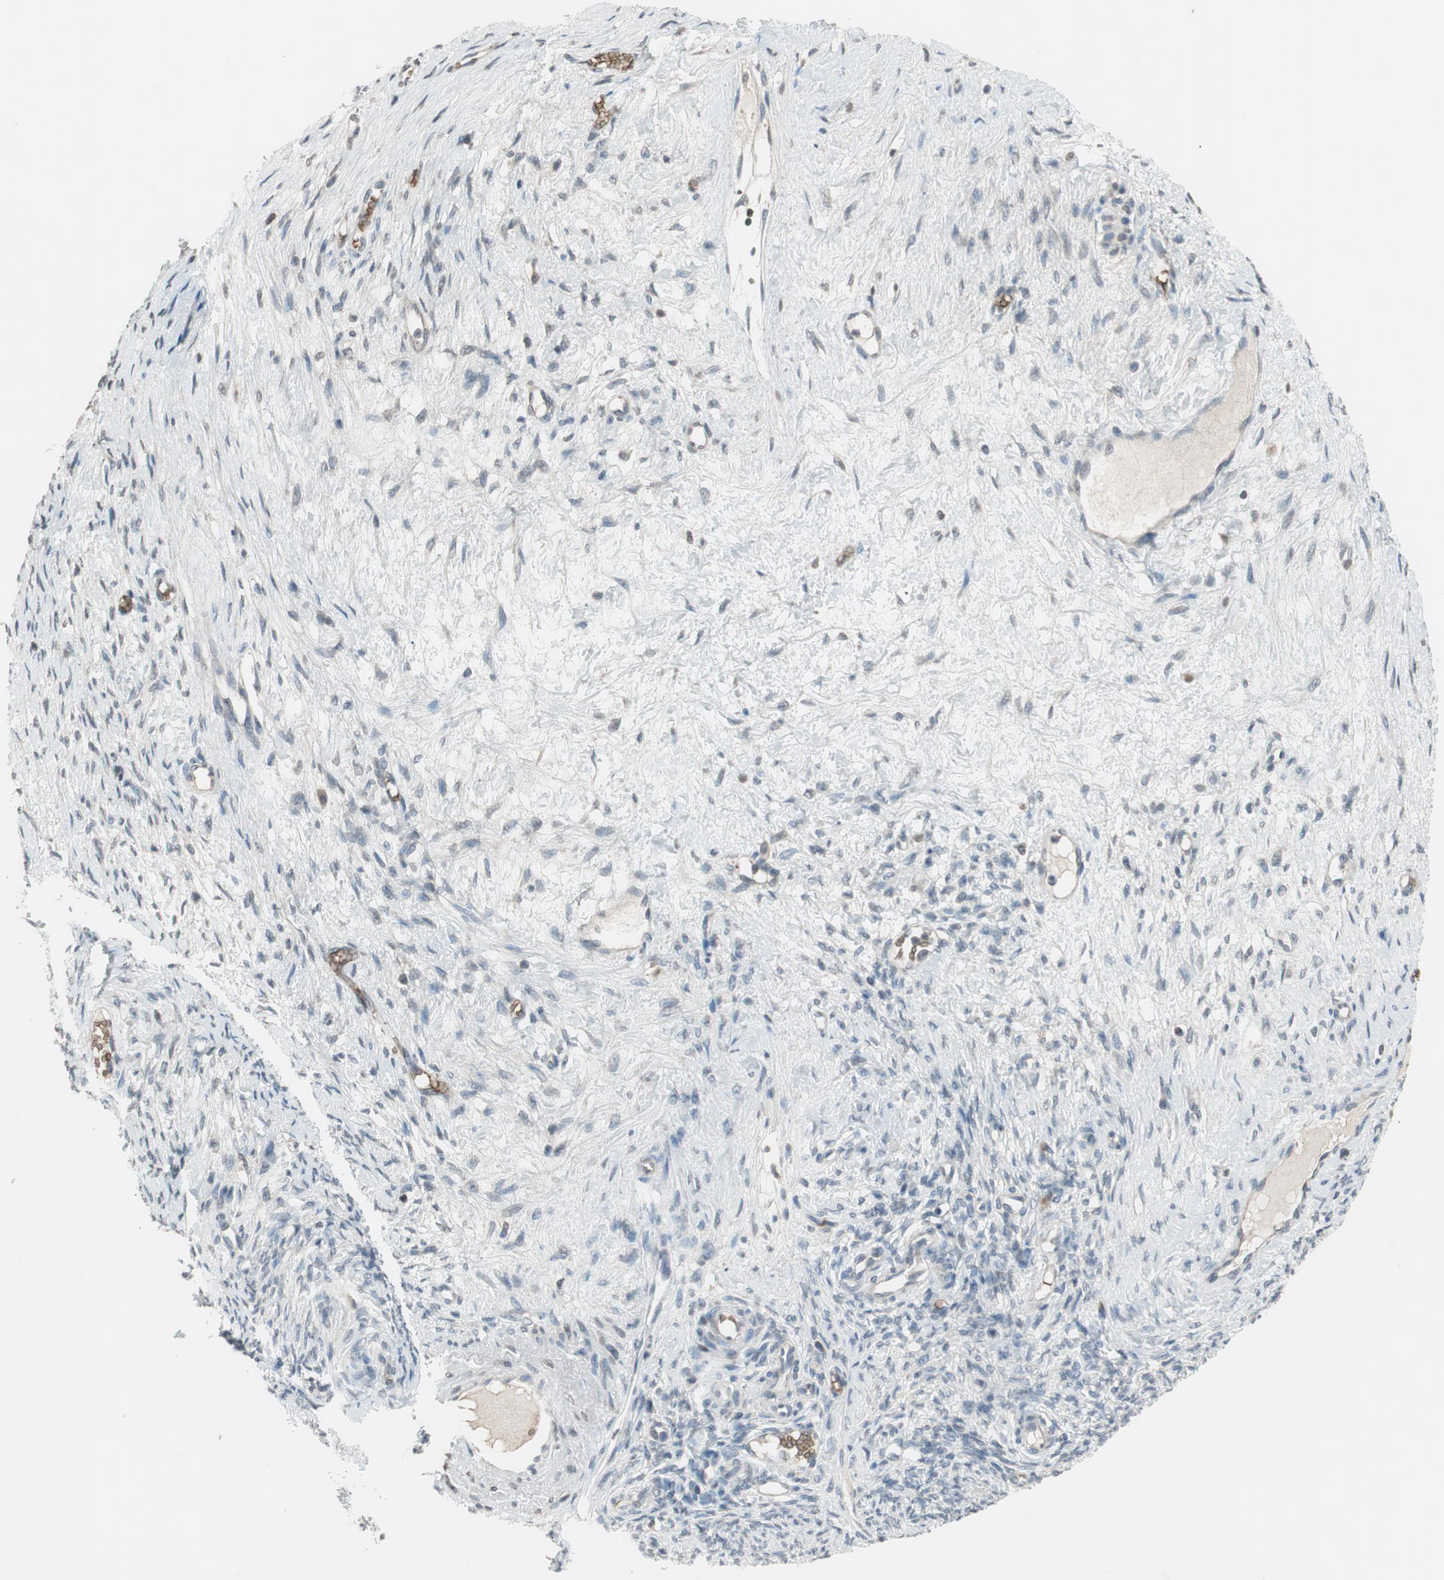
{"staining": {"intensity": "negative", "quantity": "none", "location": "none"}, "tissue": "ovarian cancer", "cell_type": "Tumor cells", "image_type": "cancer", "snomed": [{"axis": "morphology", "description": "Normal tissue, NOS"}, {"axis": "morphology", "description": "Cystadenocarcinoma, serous, NOS"}, {"axis": "topography", "description": "Ovary"}], "caption": "DAB (3,3'-diaminobenzidine) immunohistochemical staining of ovarian cancer exhibits no significant positivity in tumor cells.", "gene": "GYPC", "patient": {"sex": "female", "age": 62}}